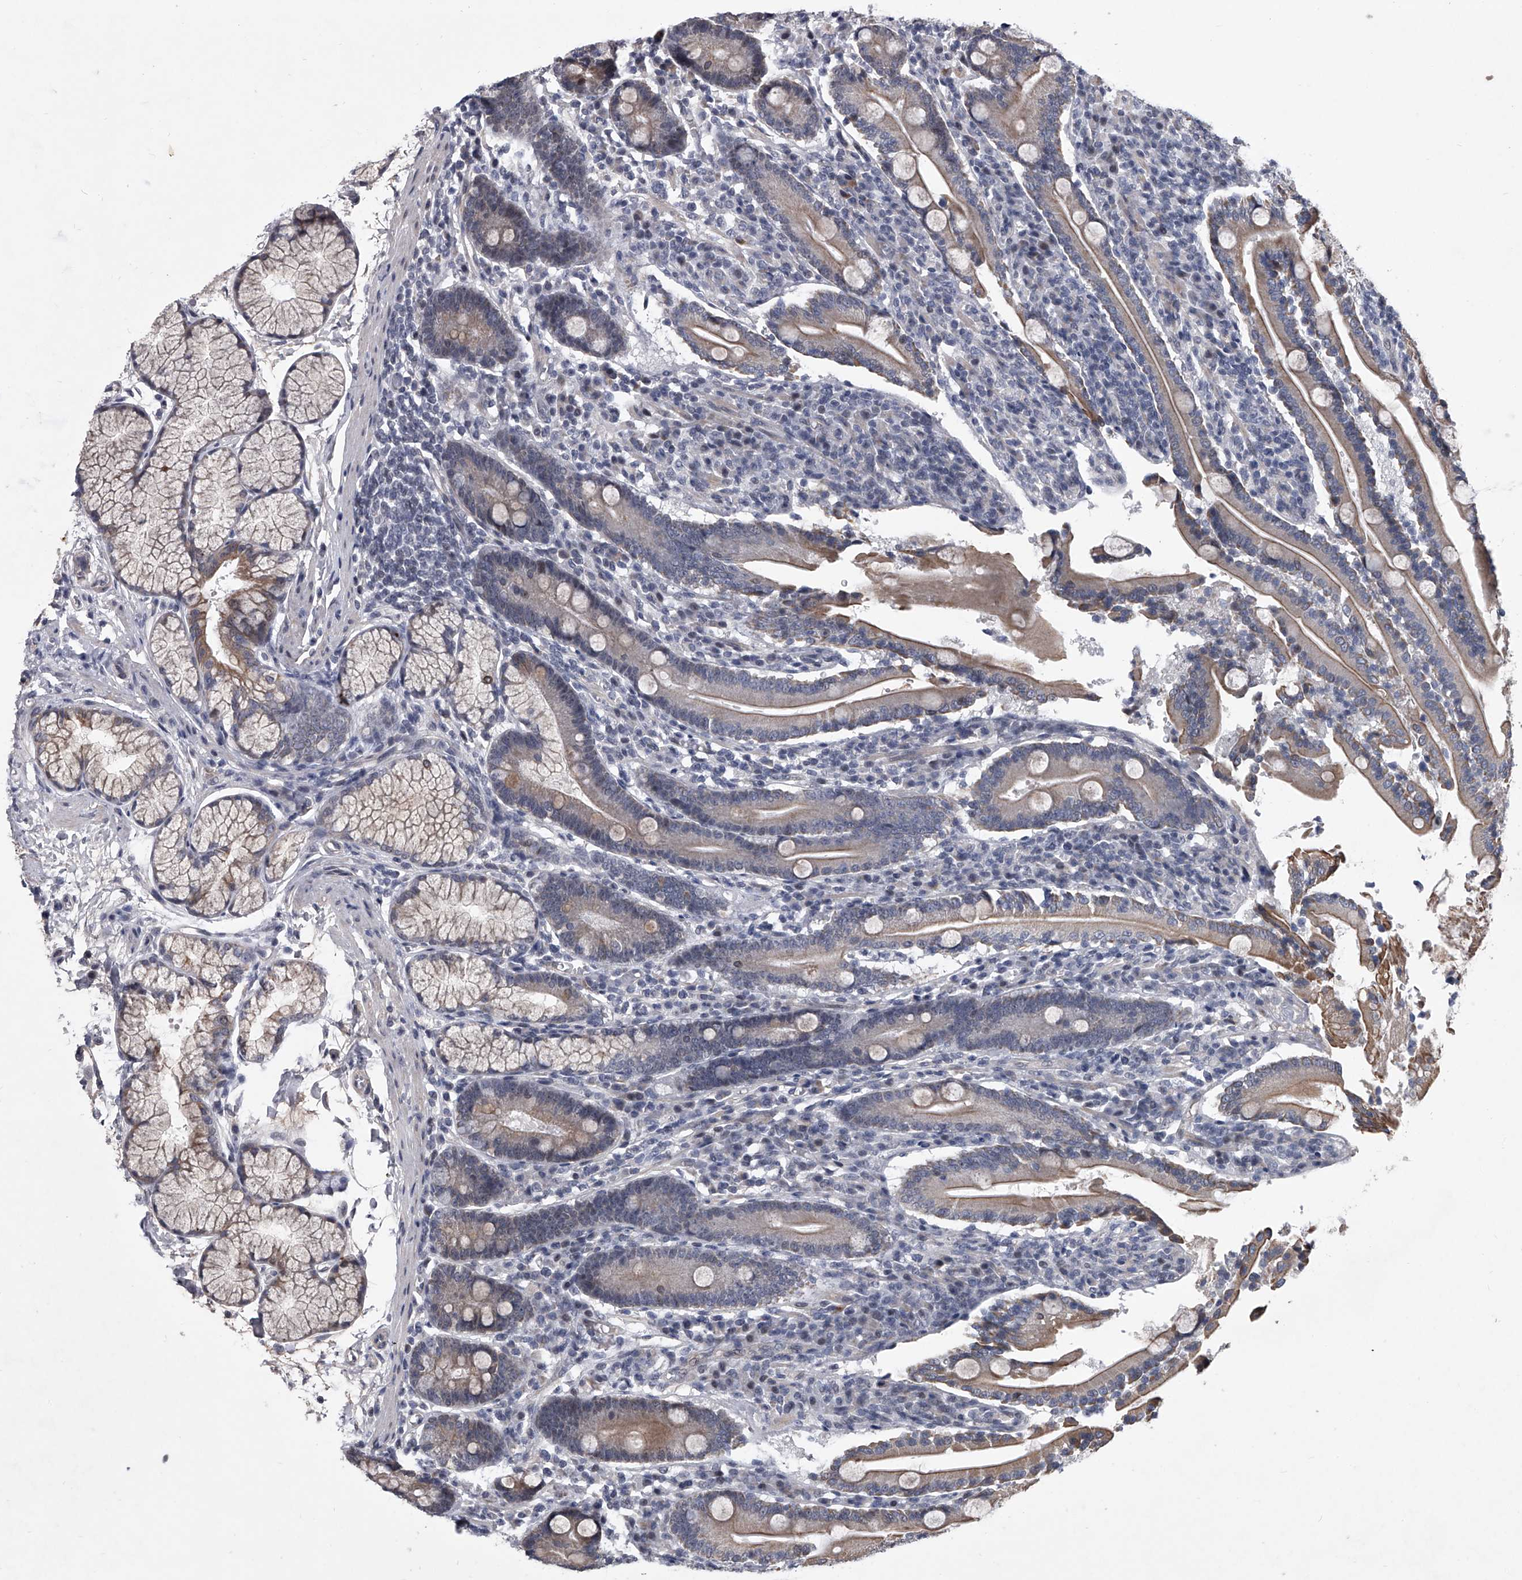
{"staining": {"intensity": "weak", "quantity": "25%-75%", "location": "cytoplasmic/membranous"}, "tissue": "duodenum", "cell_type": "Glandular cells", "image_type": "normal", "snomed": [{"axis": "morphology", "description": "Normal tissue, NOS"}, {"axis": "topography", "description": "Duodenum"}], "caption": "Immunohistochemical staining of benign human duodenum displays weak cytoplasmic/membranous protein expression in approximately 25%-75% of glandular cells. Nuclei are stained in blue.", "gene": "ZNF76", "patient": {"sex": "male", "age": 35}}